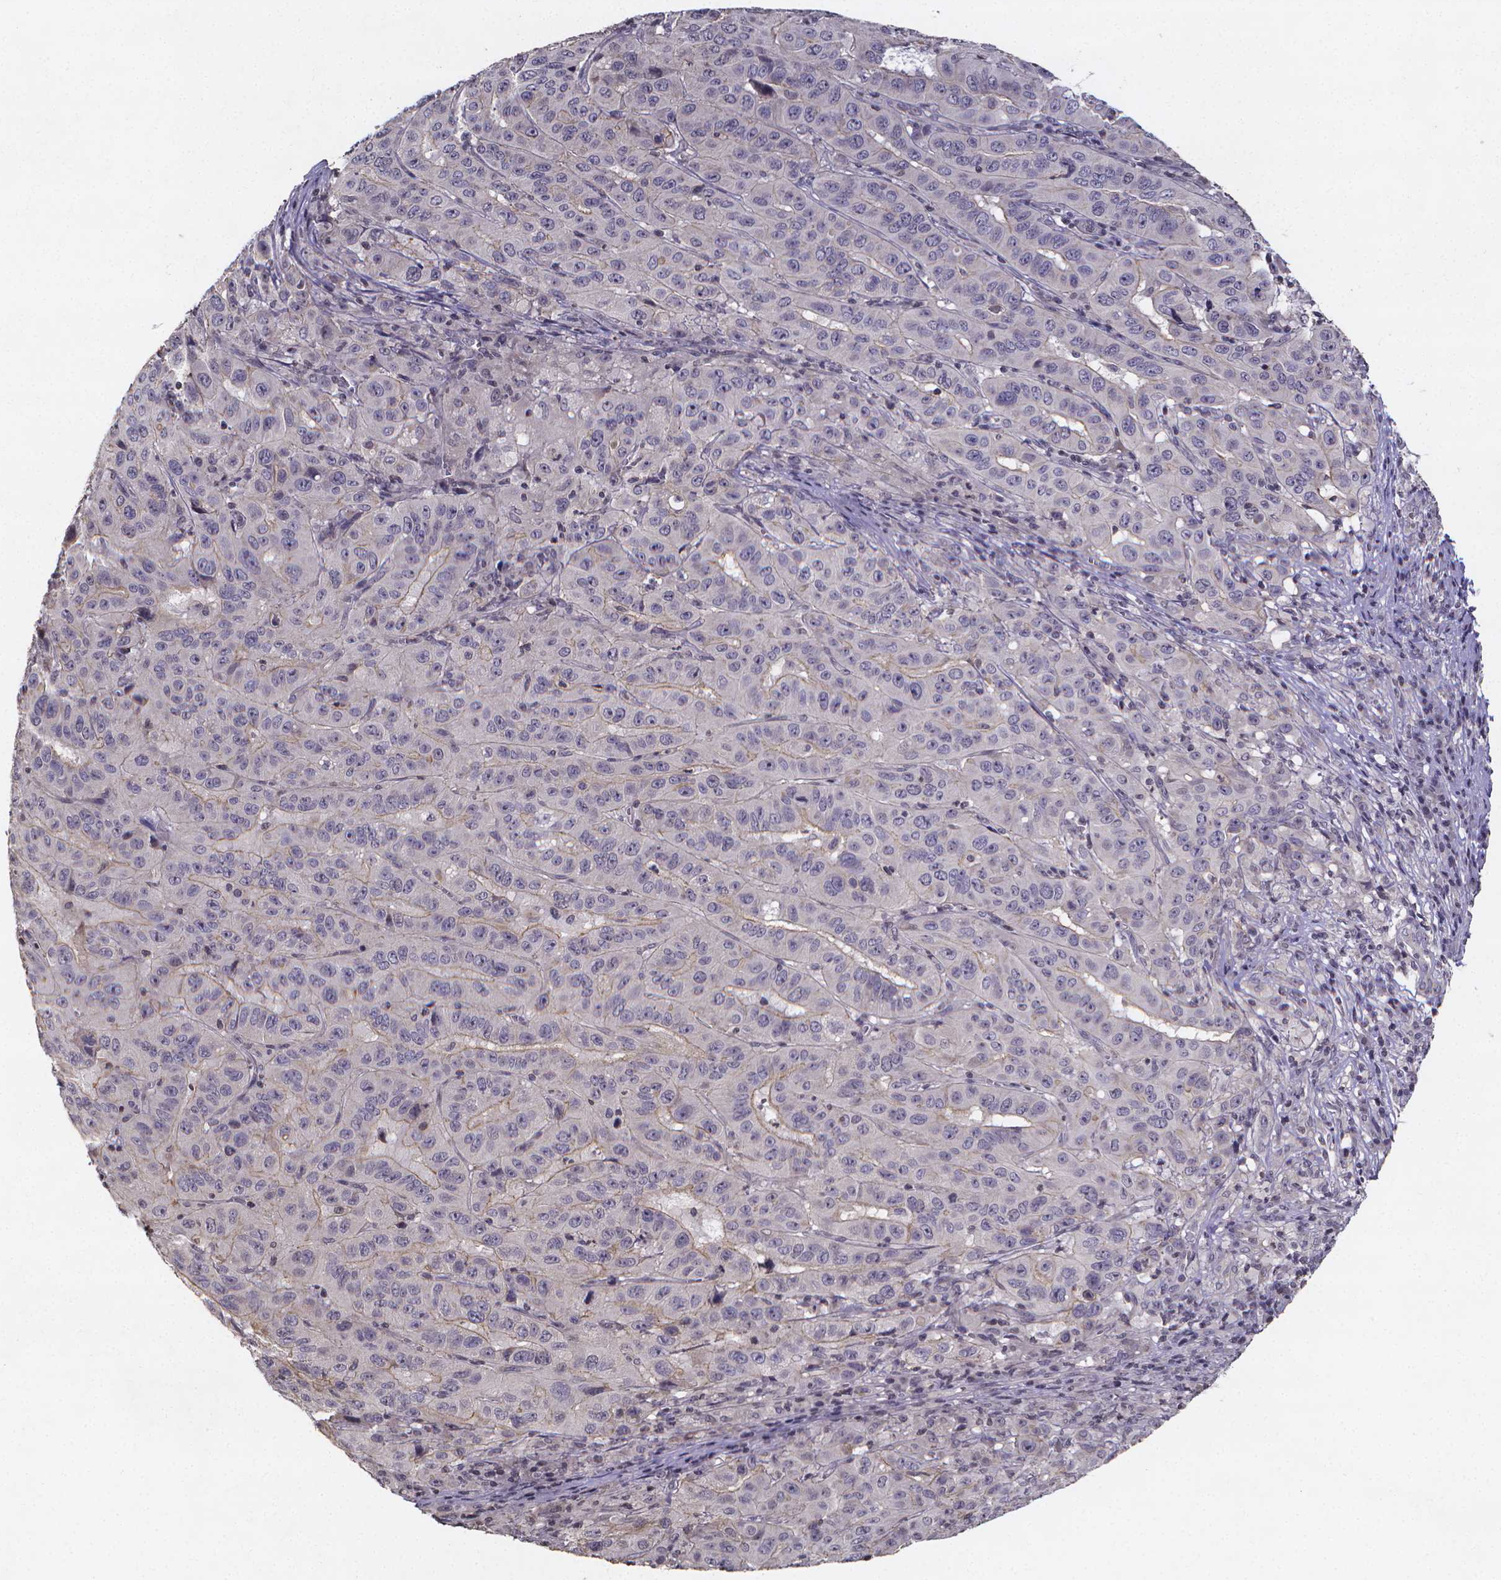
{"staining": {"intensity": "negative", "quantity": "none", "location": "none"}, "tissue": "pancreatic cancer", "cell_type": "Tumor cells", "image_type": "cancer", "snomed": [{"axis": "morphology", "description": "Adenocarcinoma, NOS"}, {"axis": "topography", "description": "Pancreas"}], "caption": "Tumor cells show no significant protein expression in pancreatic adenocarcinoma. Nuclei are stained in blue.", "gene": "TP73", "patient": {"sex": "male", "age": 63}}